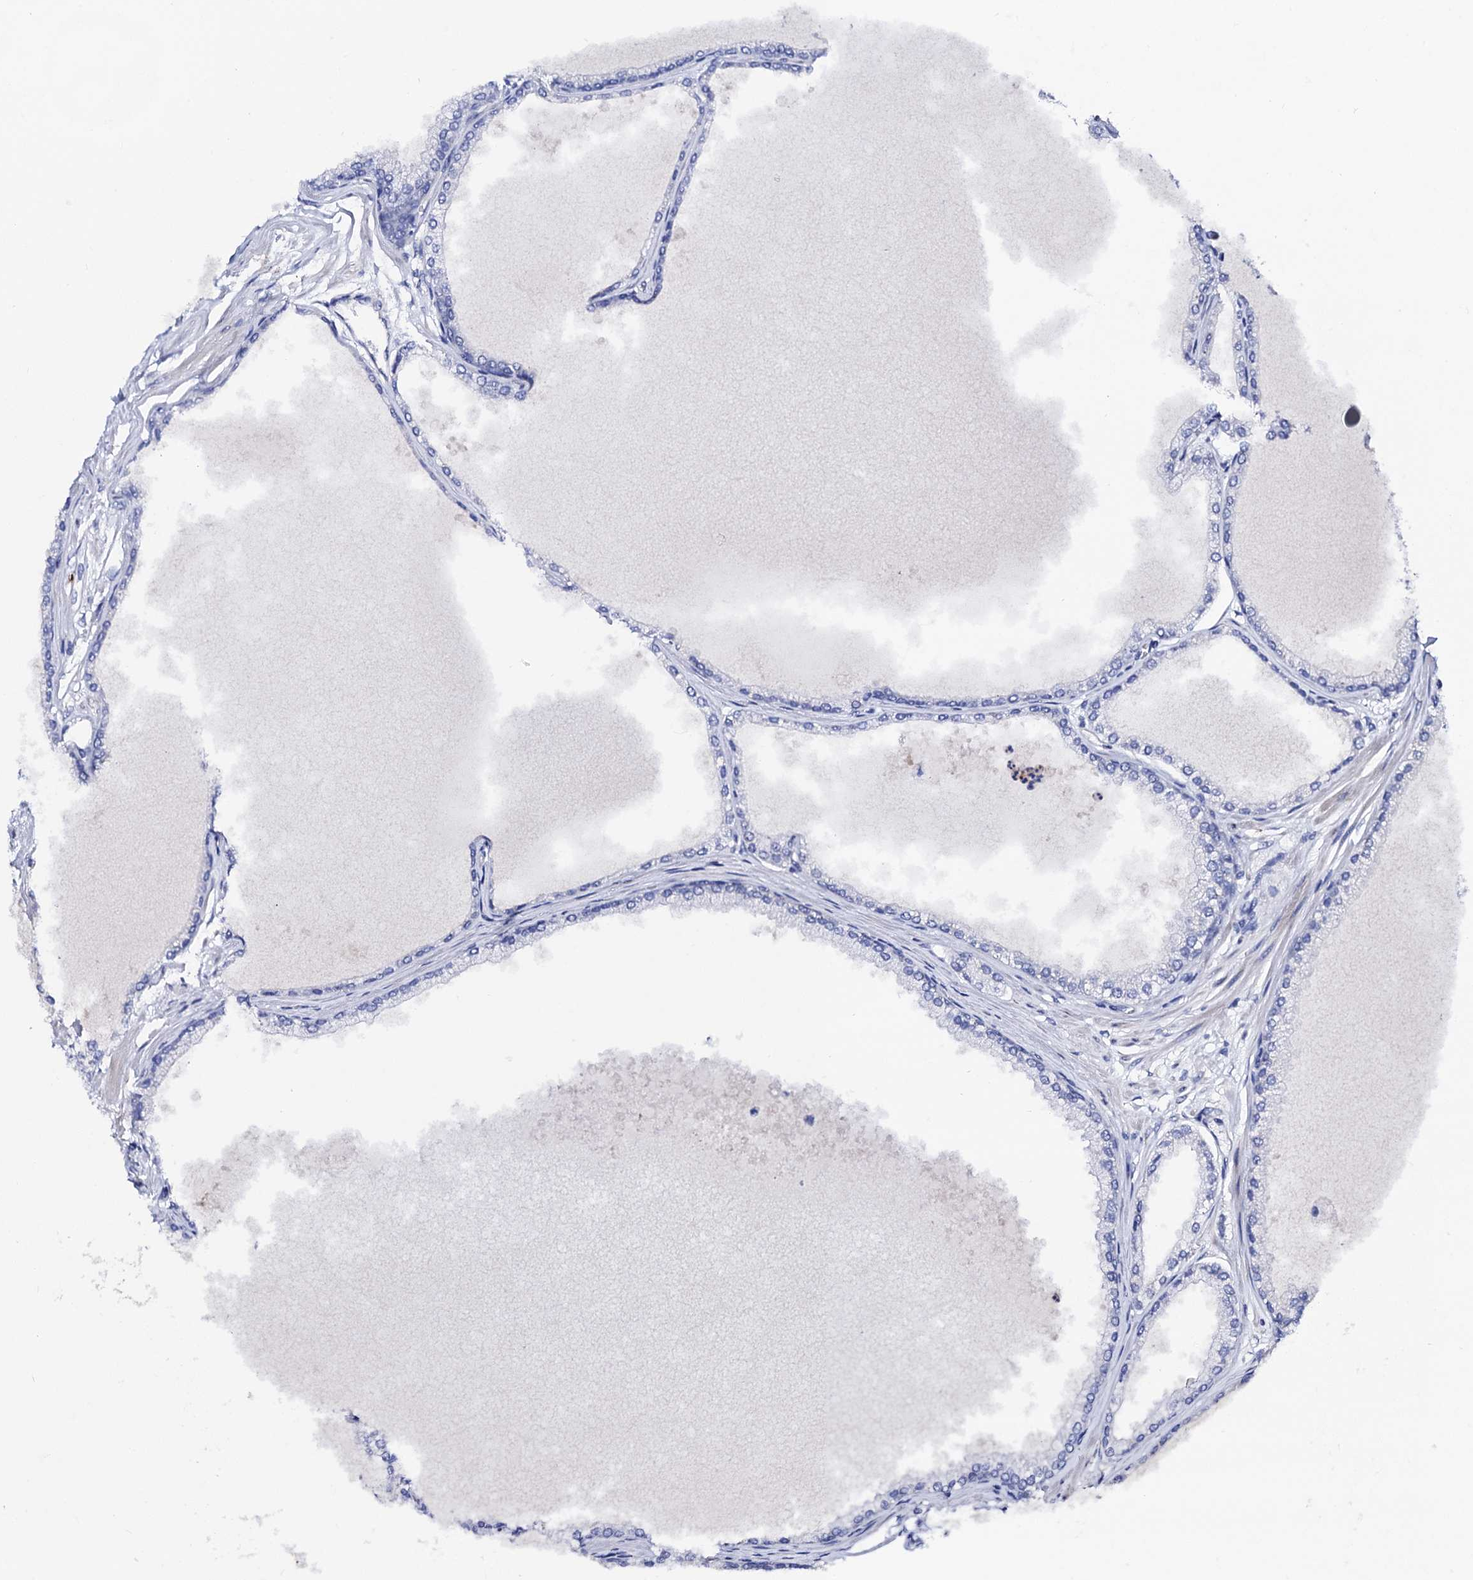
{"staining": {"intensity": "negative", "quantity": "none", "location": "none"}, "tissue": "prostate cancer", "cell_type": "Tumor cells", "image_type": "cancer", "snomed": [{"axis": "morphology", "description": "Adenocarcinoma, Low grade"}, {"axis": "topography", "description": "Prostate"}], "caption": "A histopathology image of low-grade adenocarcinoma (prostate) stained for a protein shows no brown staining in tumor cells. The staining is performed using DAB (3,3'-diaminobenzidine) brown chromogen with nuclei counter-stained in using hematoxylin.", "gene": "FREM3", "patient": {"sex": "male", "age": 63}}